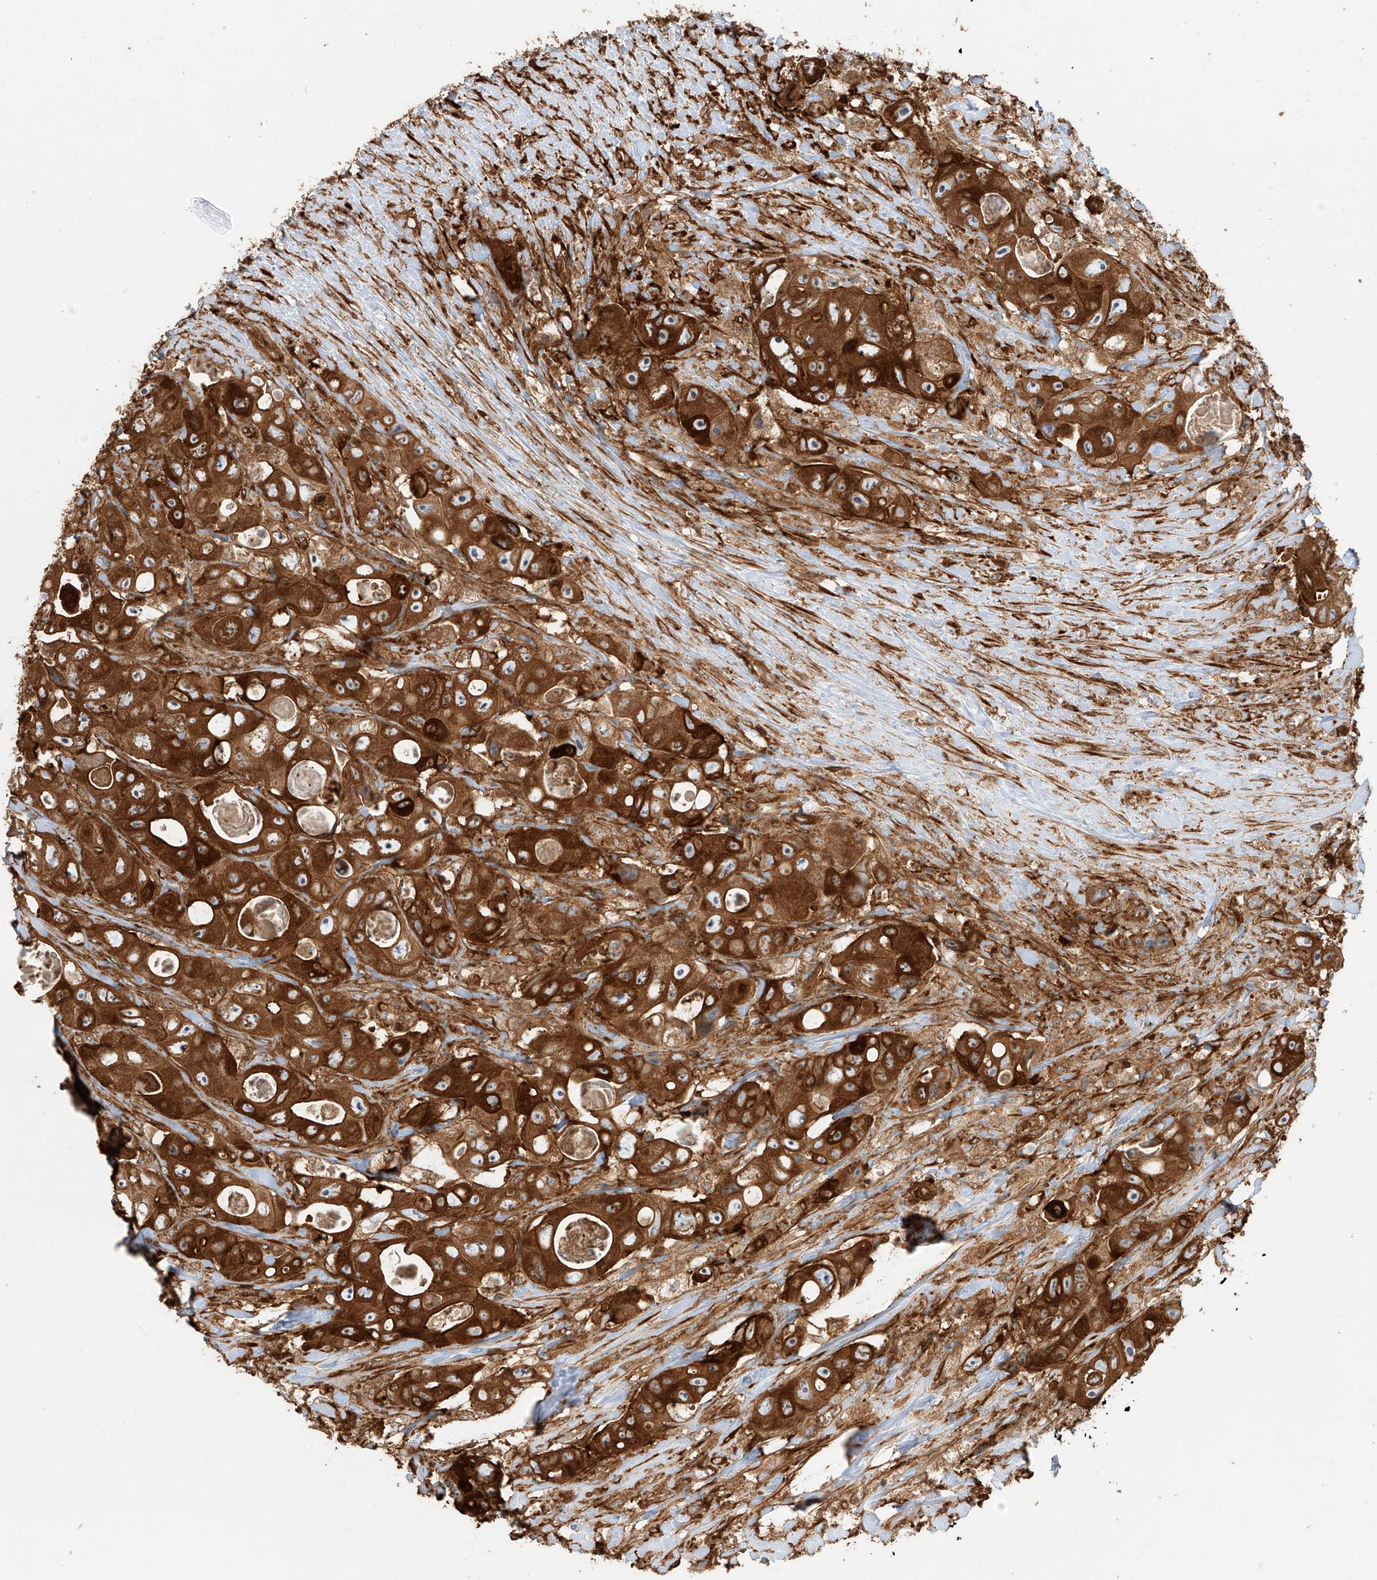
{"staining": {"intensity": "strong", "quantity": ">75%", "location": "cytoplasmic/membranous"}, "tissue": "colorectal cancer", "cell_type": "Tumor cells", "image_type": "cancer", "snomed": [{"axis": "morphology", "description": "Adenocarcinoma, NOS"}, {"axis": "topography", "description": "Colon"}], "caption": "A micrograph of human colorectal adenocarcinoma stained for a protein demonstrates strong cytoplasmic/membranous brown staining in tumor cells. (DAB IHC, brown staining for protein, blue staining for nuclei).", "gene": "SNX9", "patient": {"sex": "female", "age": 46}}